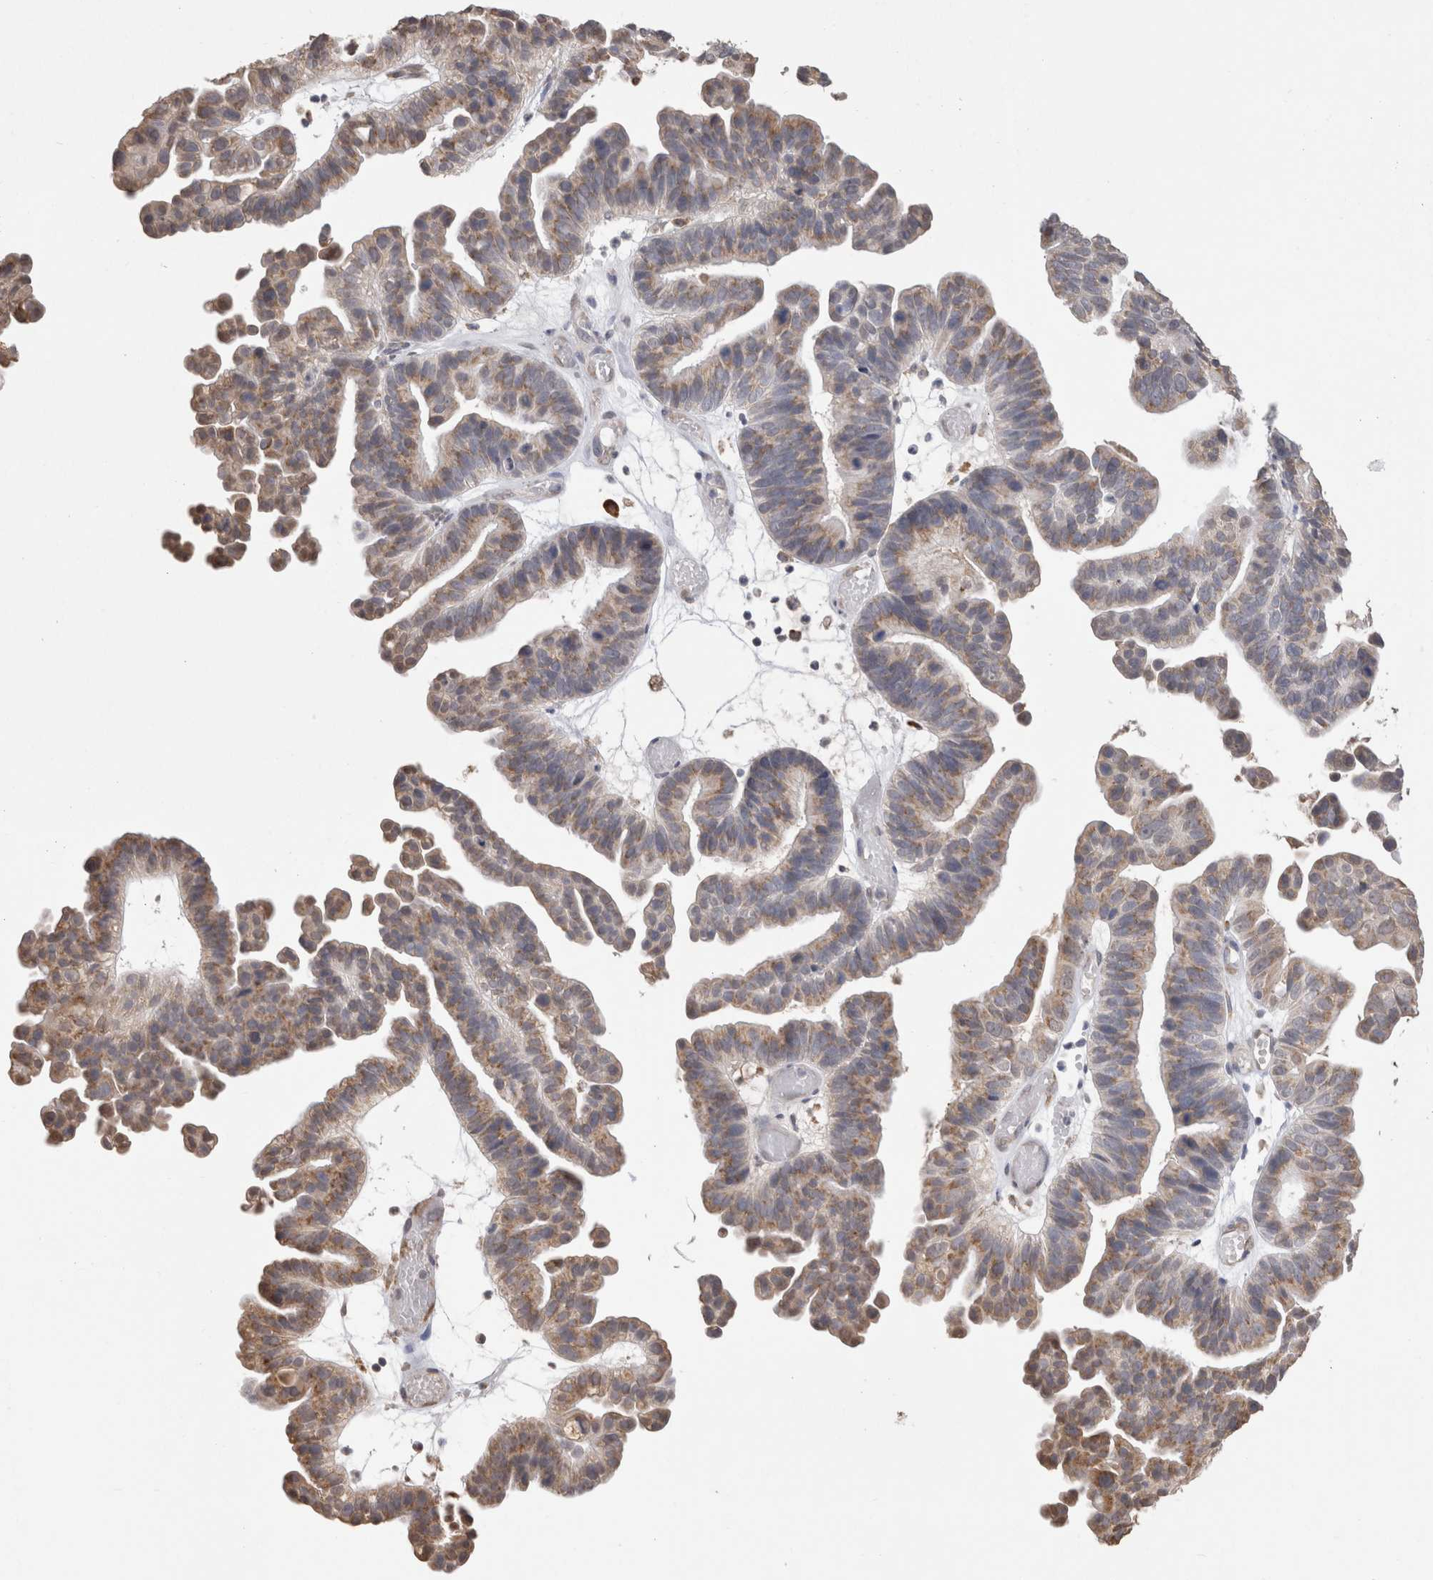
{"staining": {"intensity": "weak", "quantity": ">75%", "location": "cytoplasmic/membranous"}, "tissue": "ovarian cancer", "cell_type": "Tumor cells", "image_type": "cancer", "snomed": [{"axis": "morphology", "description": "Cystadenocarcinoma, serous, NOS"}, {"axis": "topography", "description": "Ovary"}], "caption": "Immunohistochemical staining of ovarian cancer (serous cystadenocarcinoma) displays low levels of weak cytoplasmic/membranous positivity in approximately >75% of tumor cells. (Stains: DAB in brown, nuclei in blue, Microscopy: brightfield microscopy at high magnification).", "gene": "NOMO1", "patient": {"sex": "female", "age": 56}}